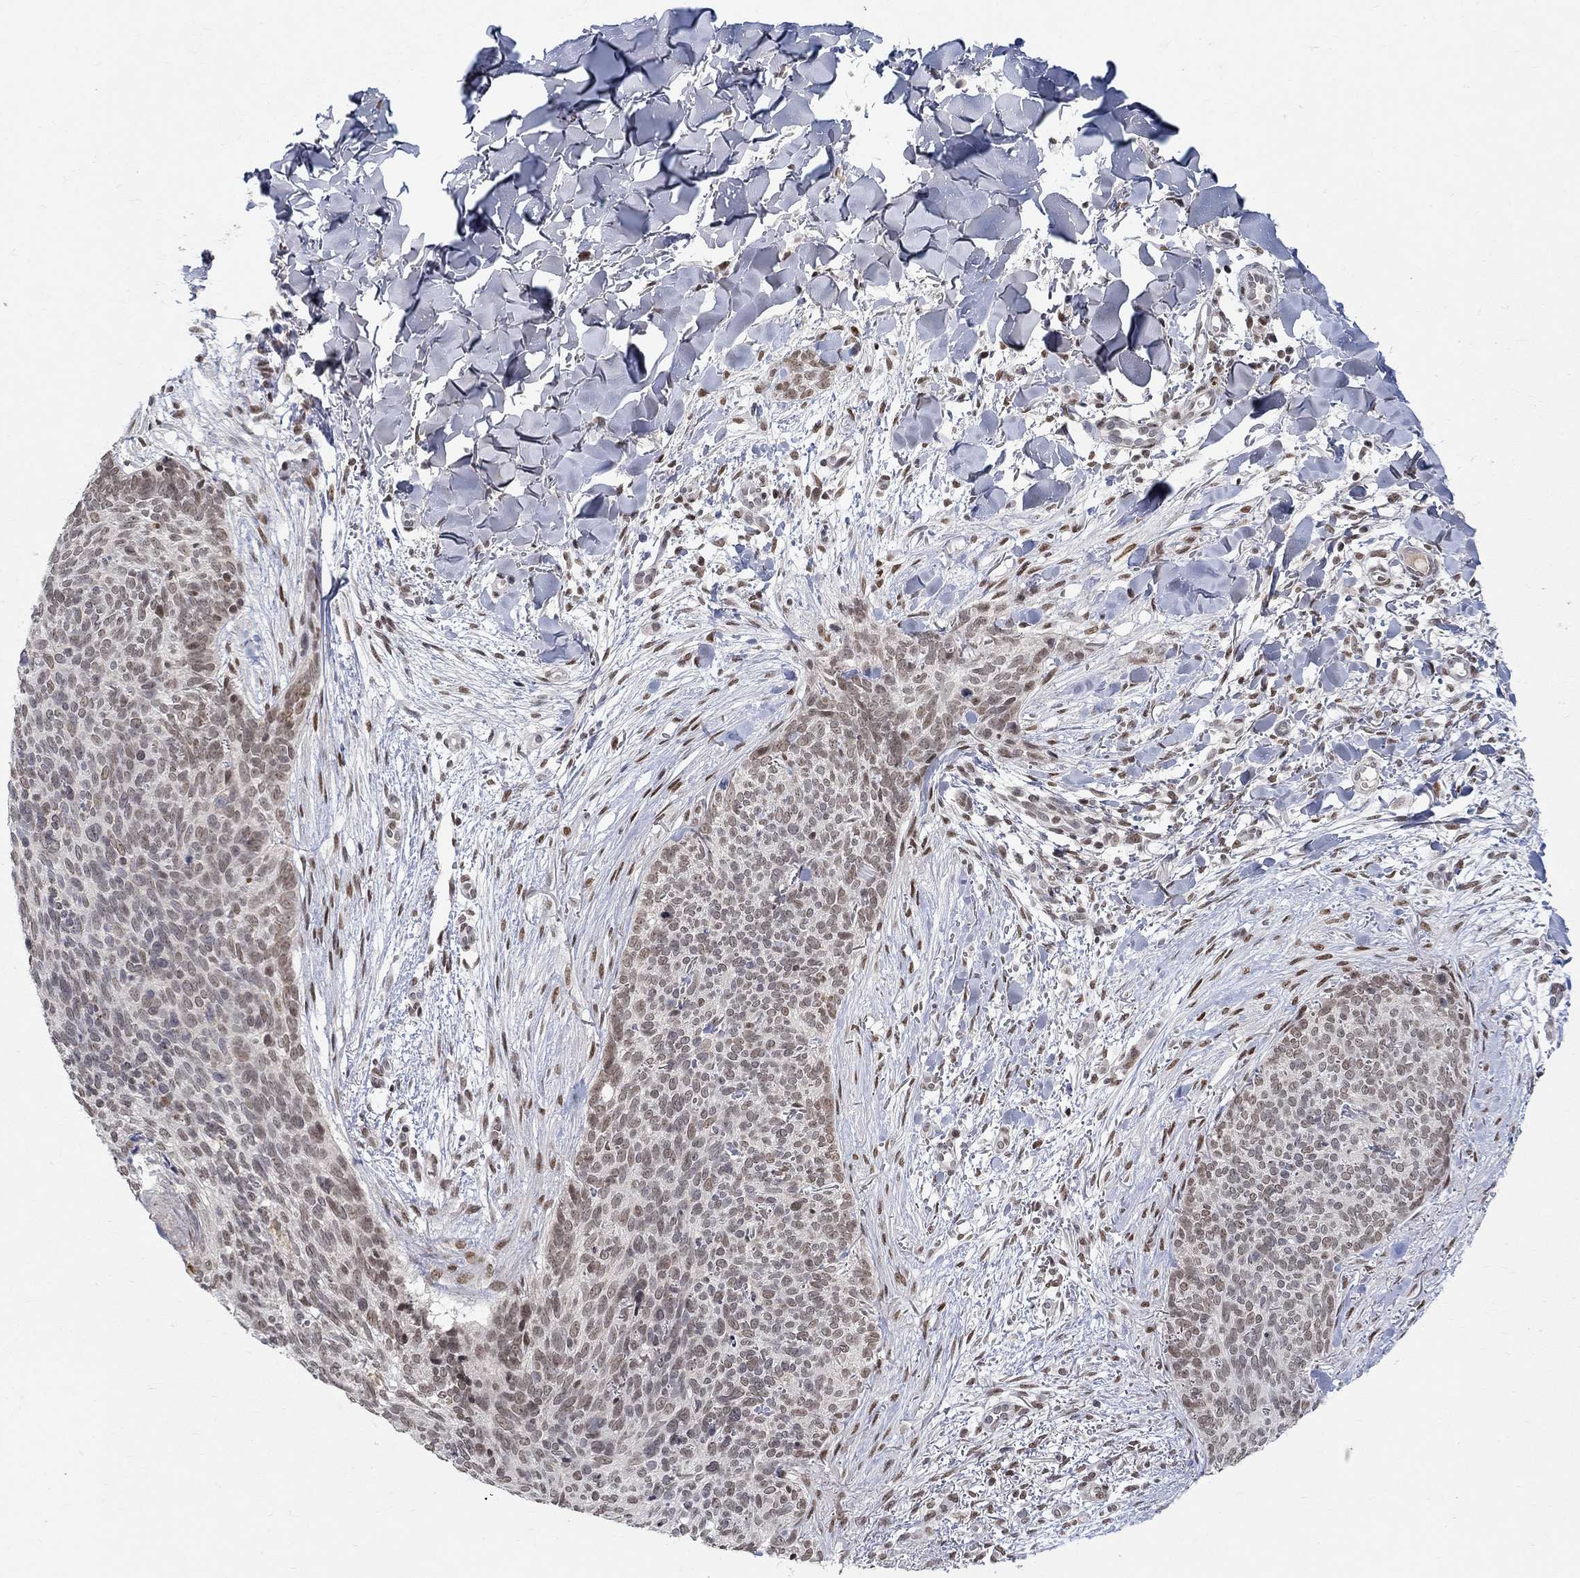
{"staining": {"intensity": "weak", "quantity": "<25%", "location": "nuclear"}, "tissue": "skin cancer", "cell_type": "Tumor cells", "image_type": "cancer", "snomed": [{"axis": "morphology", "description": "Basal cell carcinoma"}, {"axis": "topography", "description": "Skin"}], "caption": "Tumor cells are negative for protein expression in human skin cancer.", "gene": "KLF12", "patient": {"sex": "male", "age": 64}}